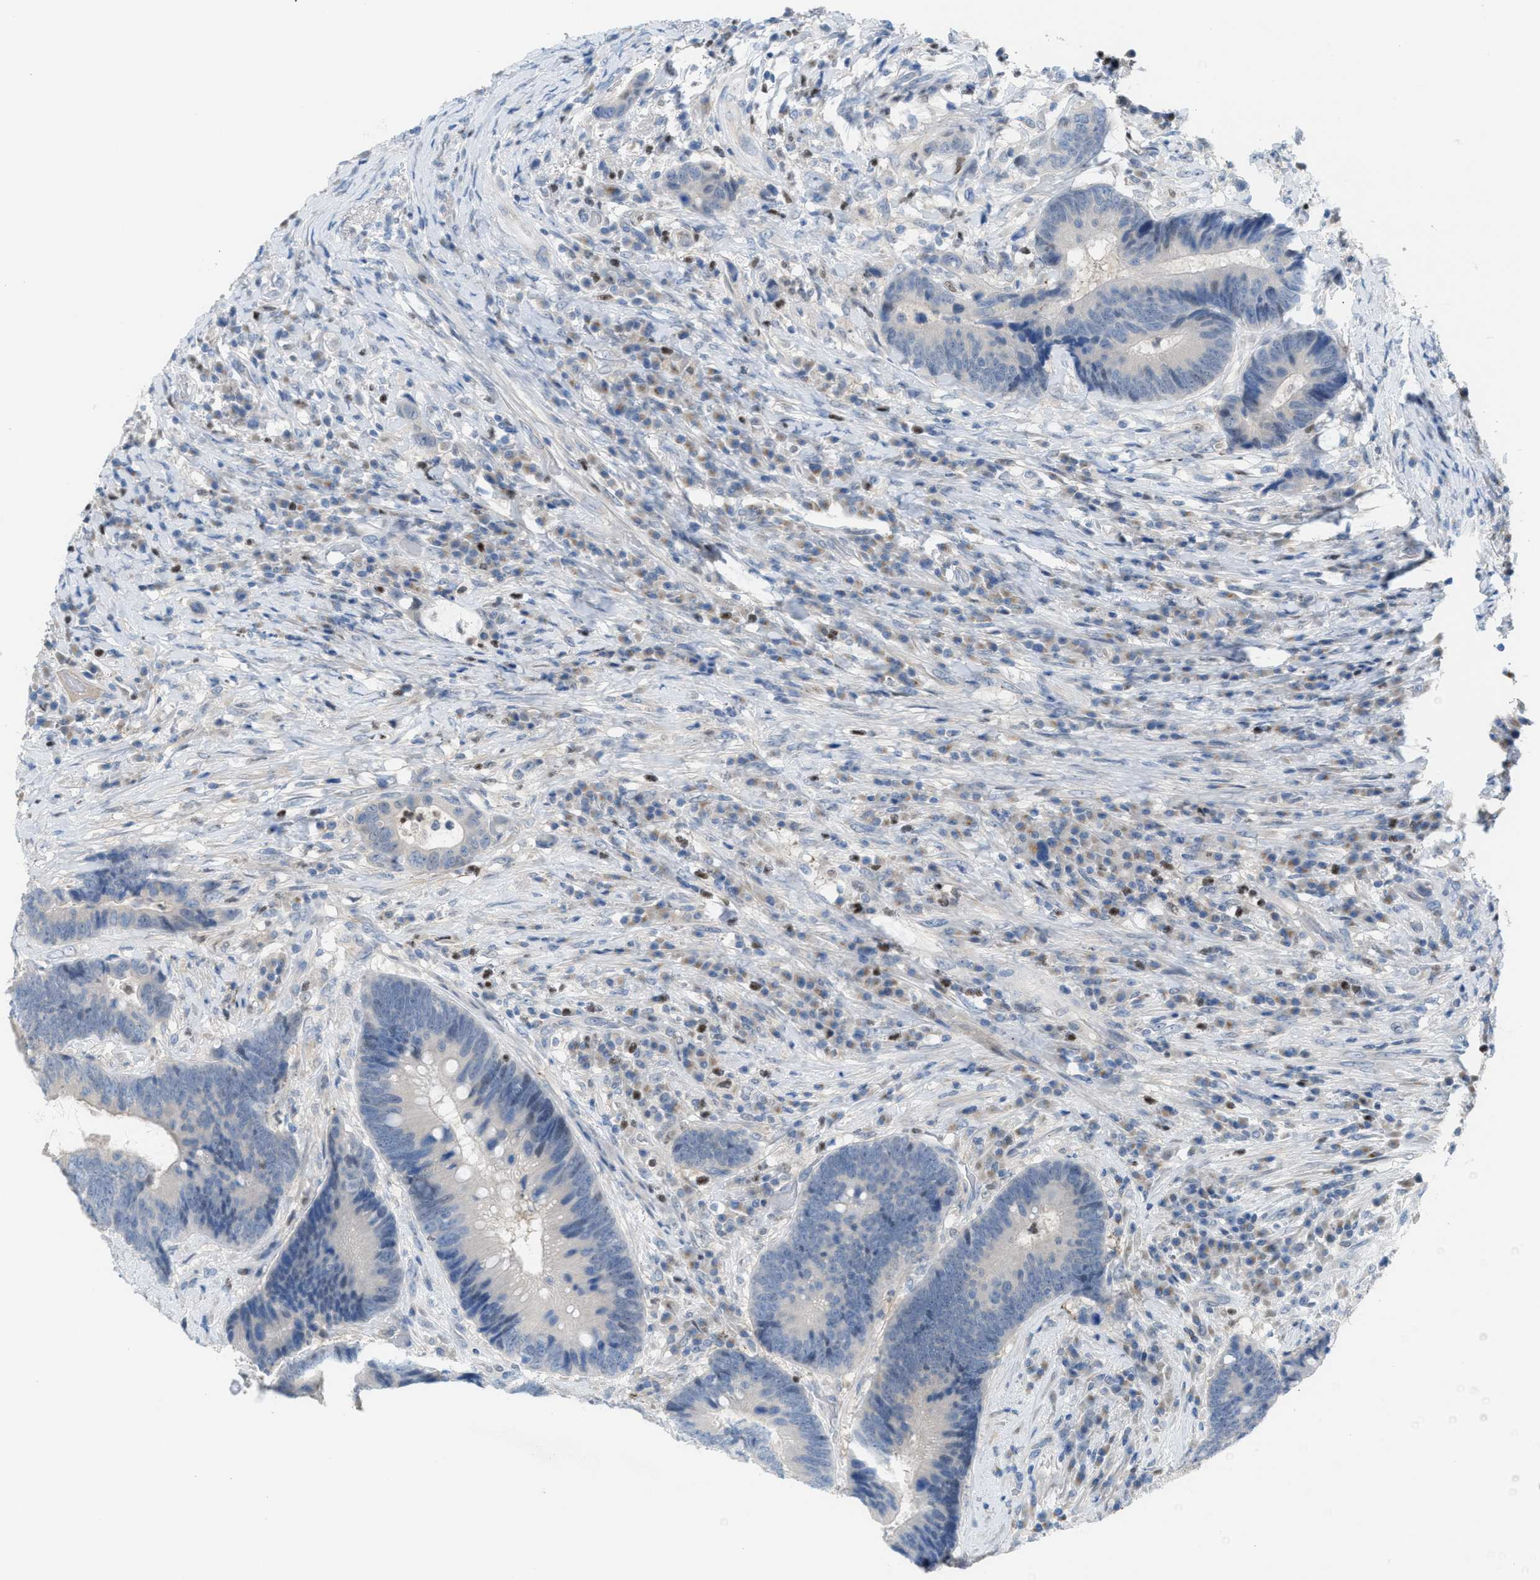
{"staining": {"intensity": "negative", "quantity": "none", "location": "none"}, "tissue": "colorectal cancer", "cell_type": "Tumor cells", "image_type": "cancer", "snomed": [{"axis": "morphology", "description": "Adenocarcinoma, NOS"}, {"axis": "topography", "description": "Rectum"}, {"axis": "topography", "description": "Anal"}], "caption": "Adenocarcinoma (colorectal) was stained to show a protein in brown. There is no significant staining in tumor cells.", "gene": "PPM1D", "patient": {"sex": "female", "age": 89}}